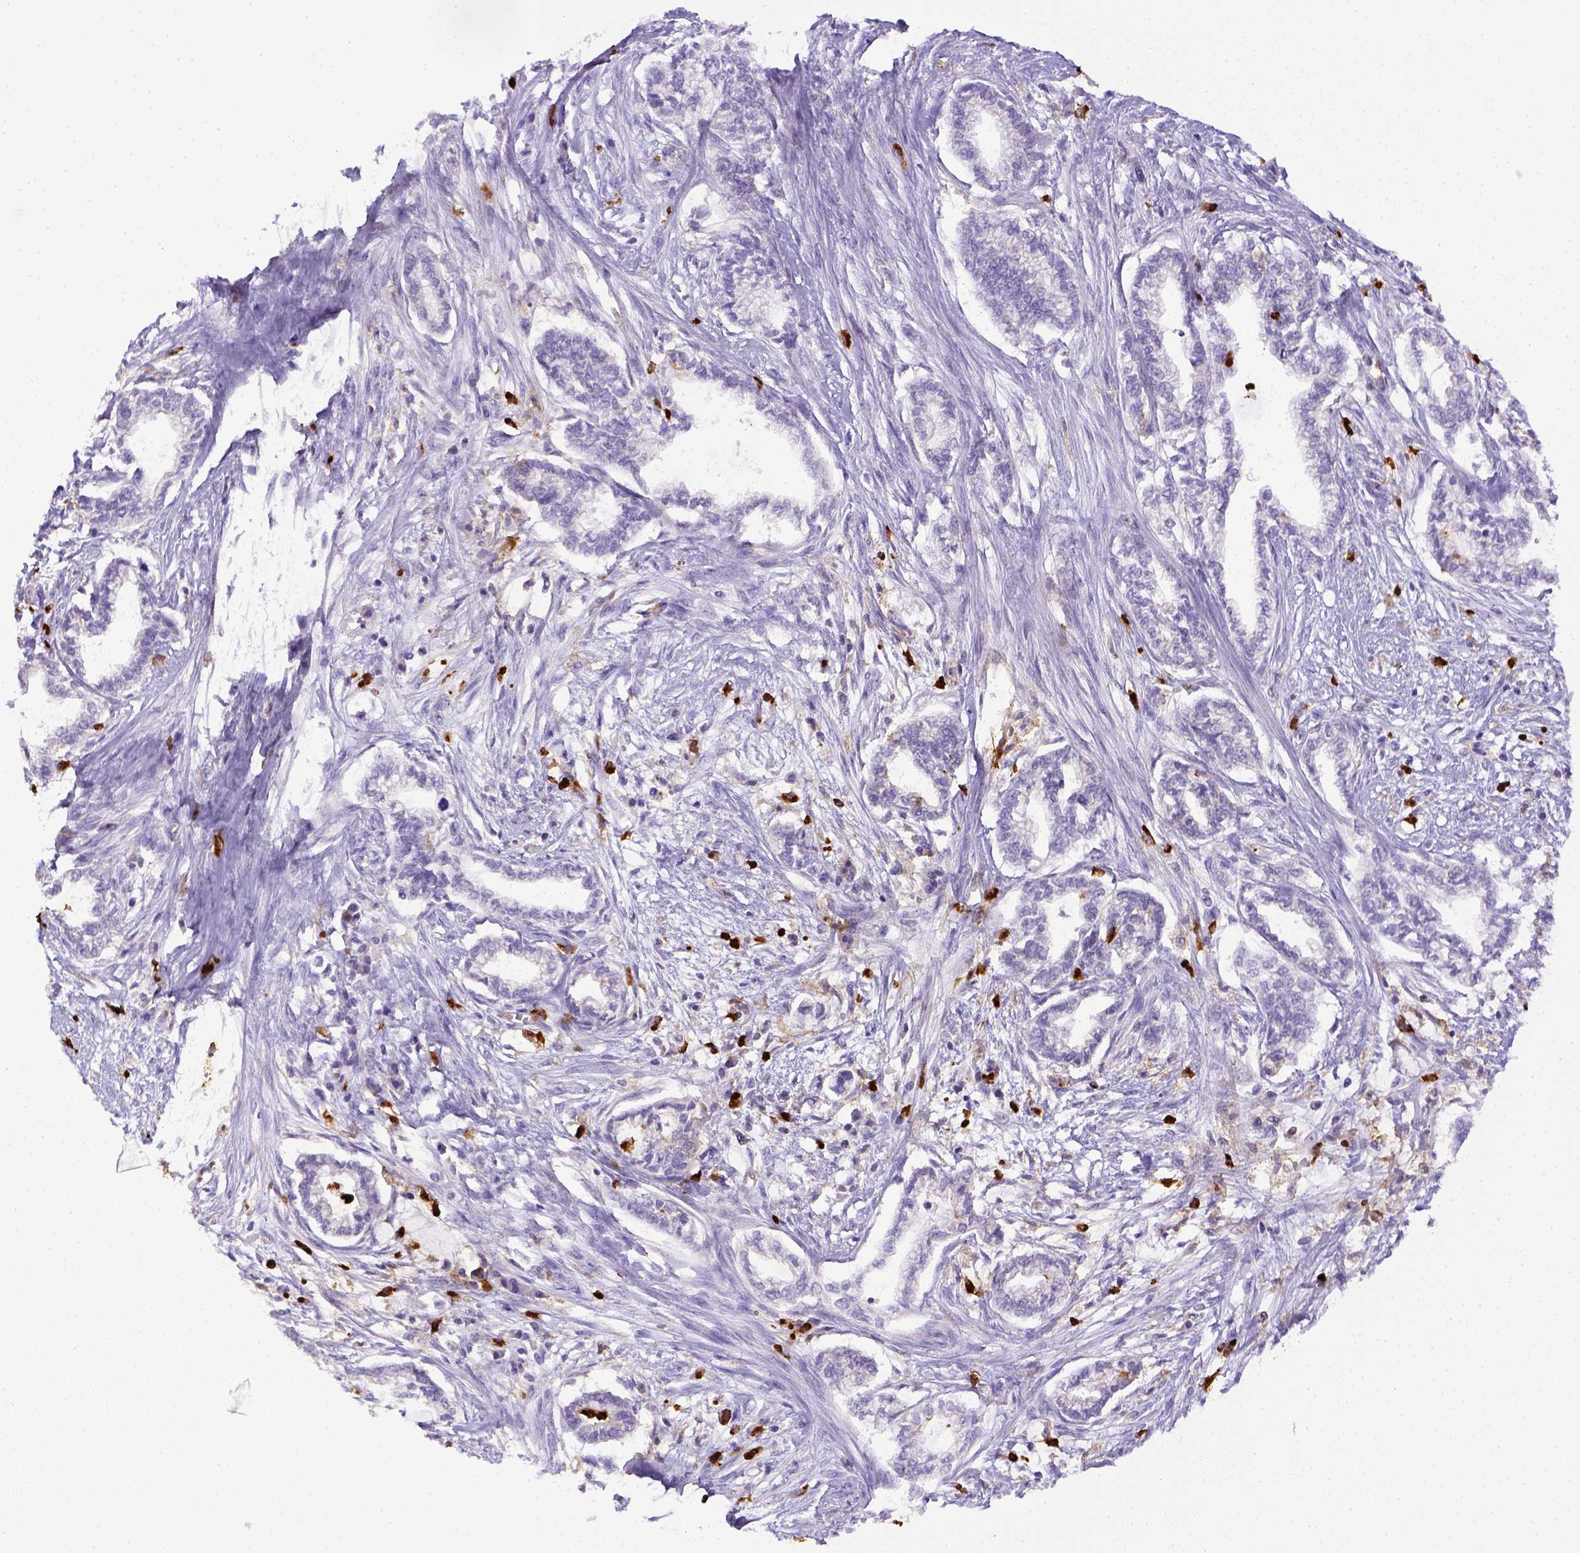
{"staining": {"intensity": "negative", "quantity": "none", "location": "none"}, "tissue": "cervical cancer", "cell_type": "Tumor cells", "image_type": "cancer", "snomed": [{"axis": "morphology", "description": "Adenocarcinoma, NOS"}, {"axis": "topography", "description": "Cervix"}], "caption": "The micrograph exhibits no staining of tumor cells in cervical adenocarcinoma.", "gene": "ITGAM", "patient": {"sex": "female", "age": 62}}